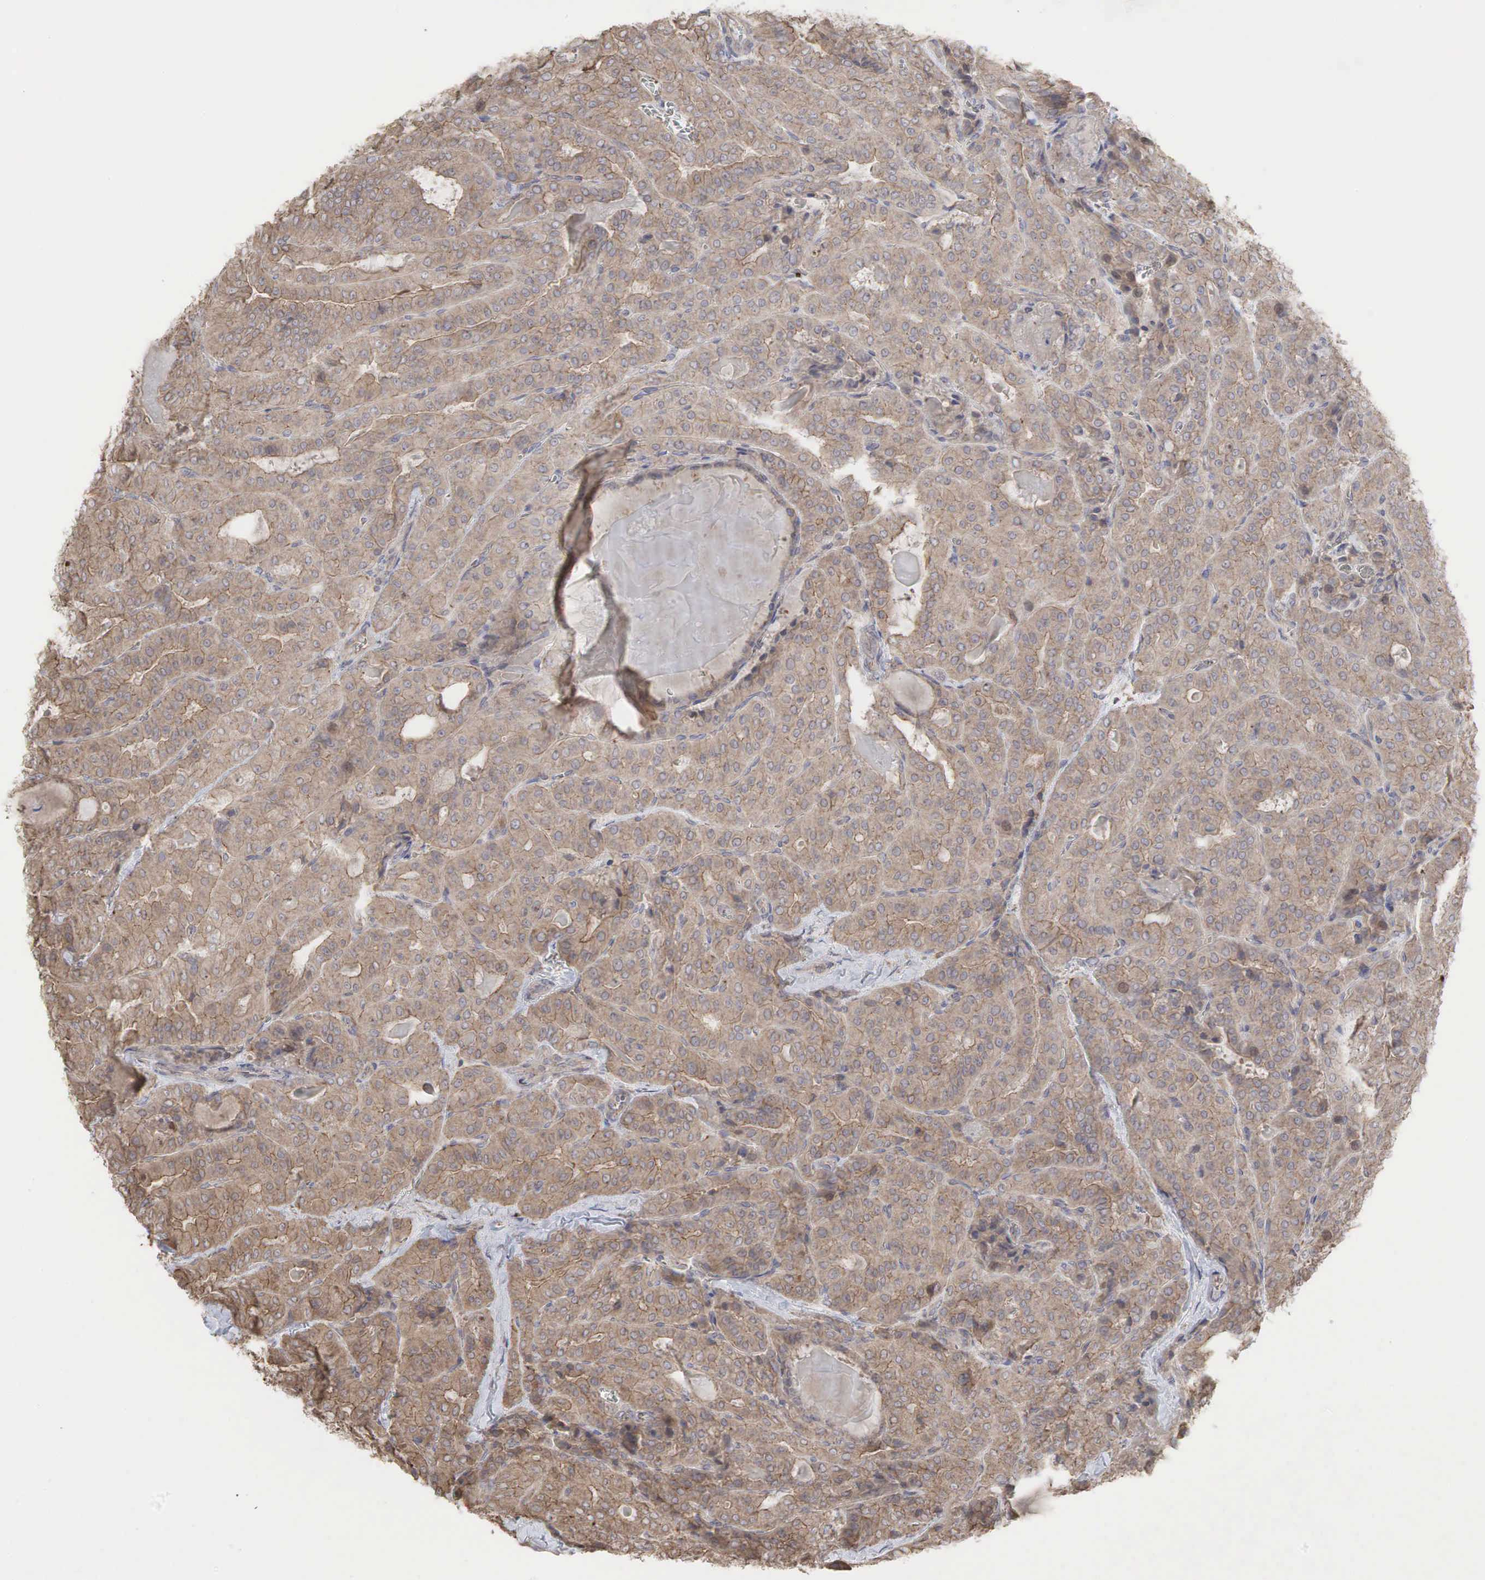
{"staining": {"intensity": "moderate", "quantity": ">75%", "location": "cytoplasmic/membranous"}, "tissue": "thyroid cancer", "cell_type": "Tumor cells", "image_type": "cancer", "snomed": [{"axis": "morphology", "description": "Papillary adenocarcinoma, NOS"}, {"axis": "topography", "description": "Thyroid gland"}], "caption": "A high-resolution photomicrograph shows IHC staining of thyroid cancer (papillary adenocarcinoma), which displays moderate cytoplasmic/membranous expression in approximately >75% of tumor cells.", "gene": "PABPC5", "patient": {"sex": "female", "age": 71}}